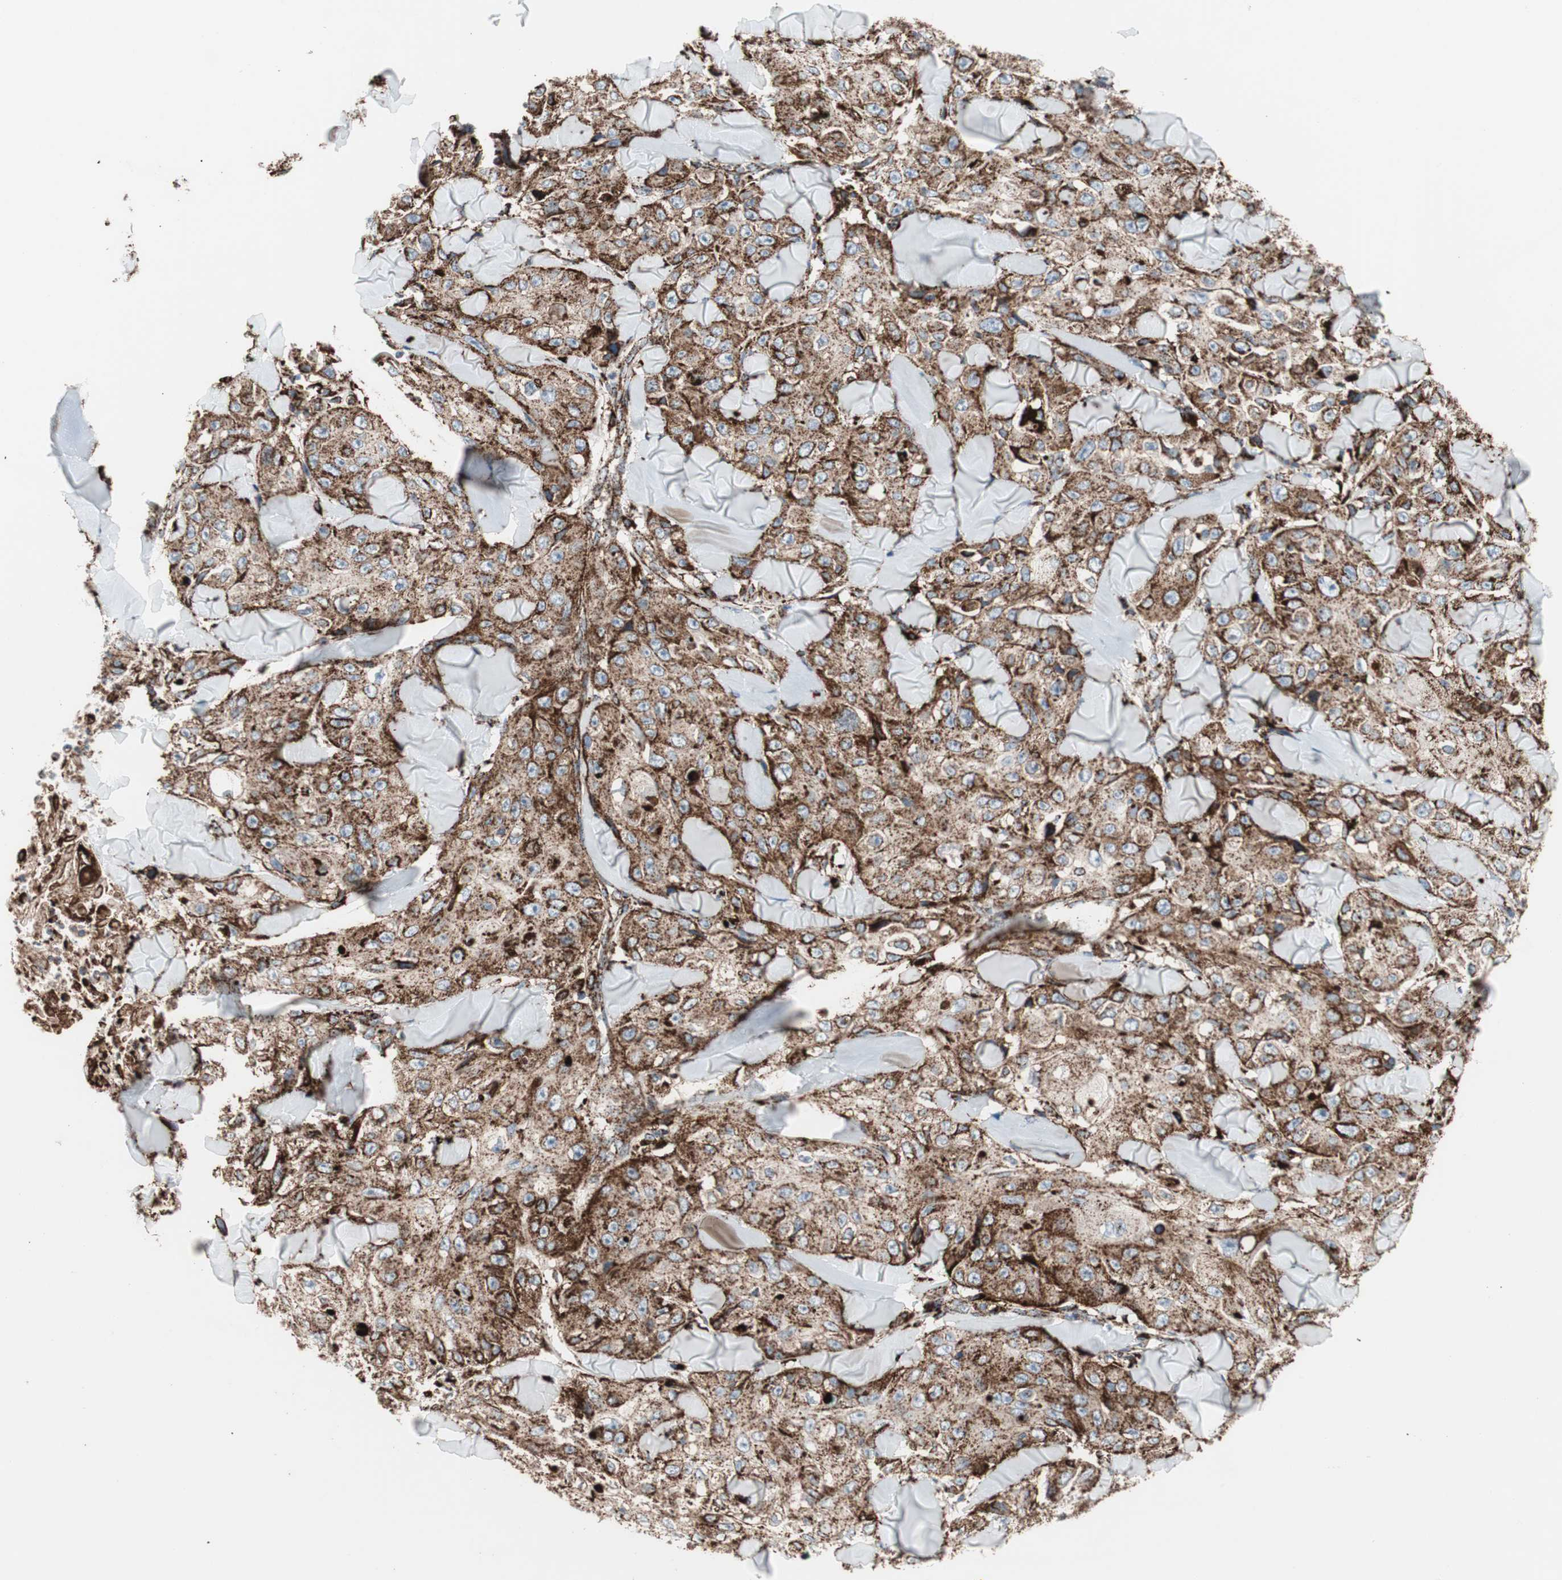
{"staining": {"intensity": "strong", "quantity": ">75%", "location": "cytoplasmic/membranous"}, "tissue": "skin cancer", "cell_type": "Tumor cells", "image_type": "cancer", "snomed": [{"axis": "morphology", "description": "Squamous cell carcinoma, NOS"}, {"axis": "topography", "description": "Skin"}], "caption": "IHC (DAB) staining of human skin cancer (squamous cell carcinoma) displays strong cytoplasmic/membranous protein expression in approximately >75% of tumor cells.", "gene": "LAMP1", "patient": {"sex": "male", "age": 86}}